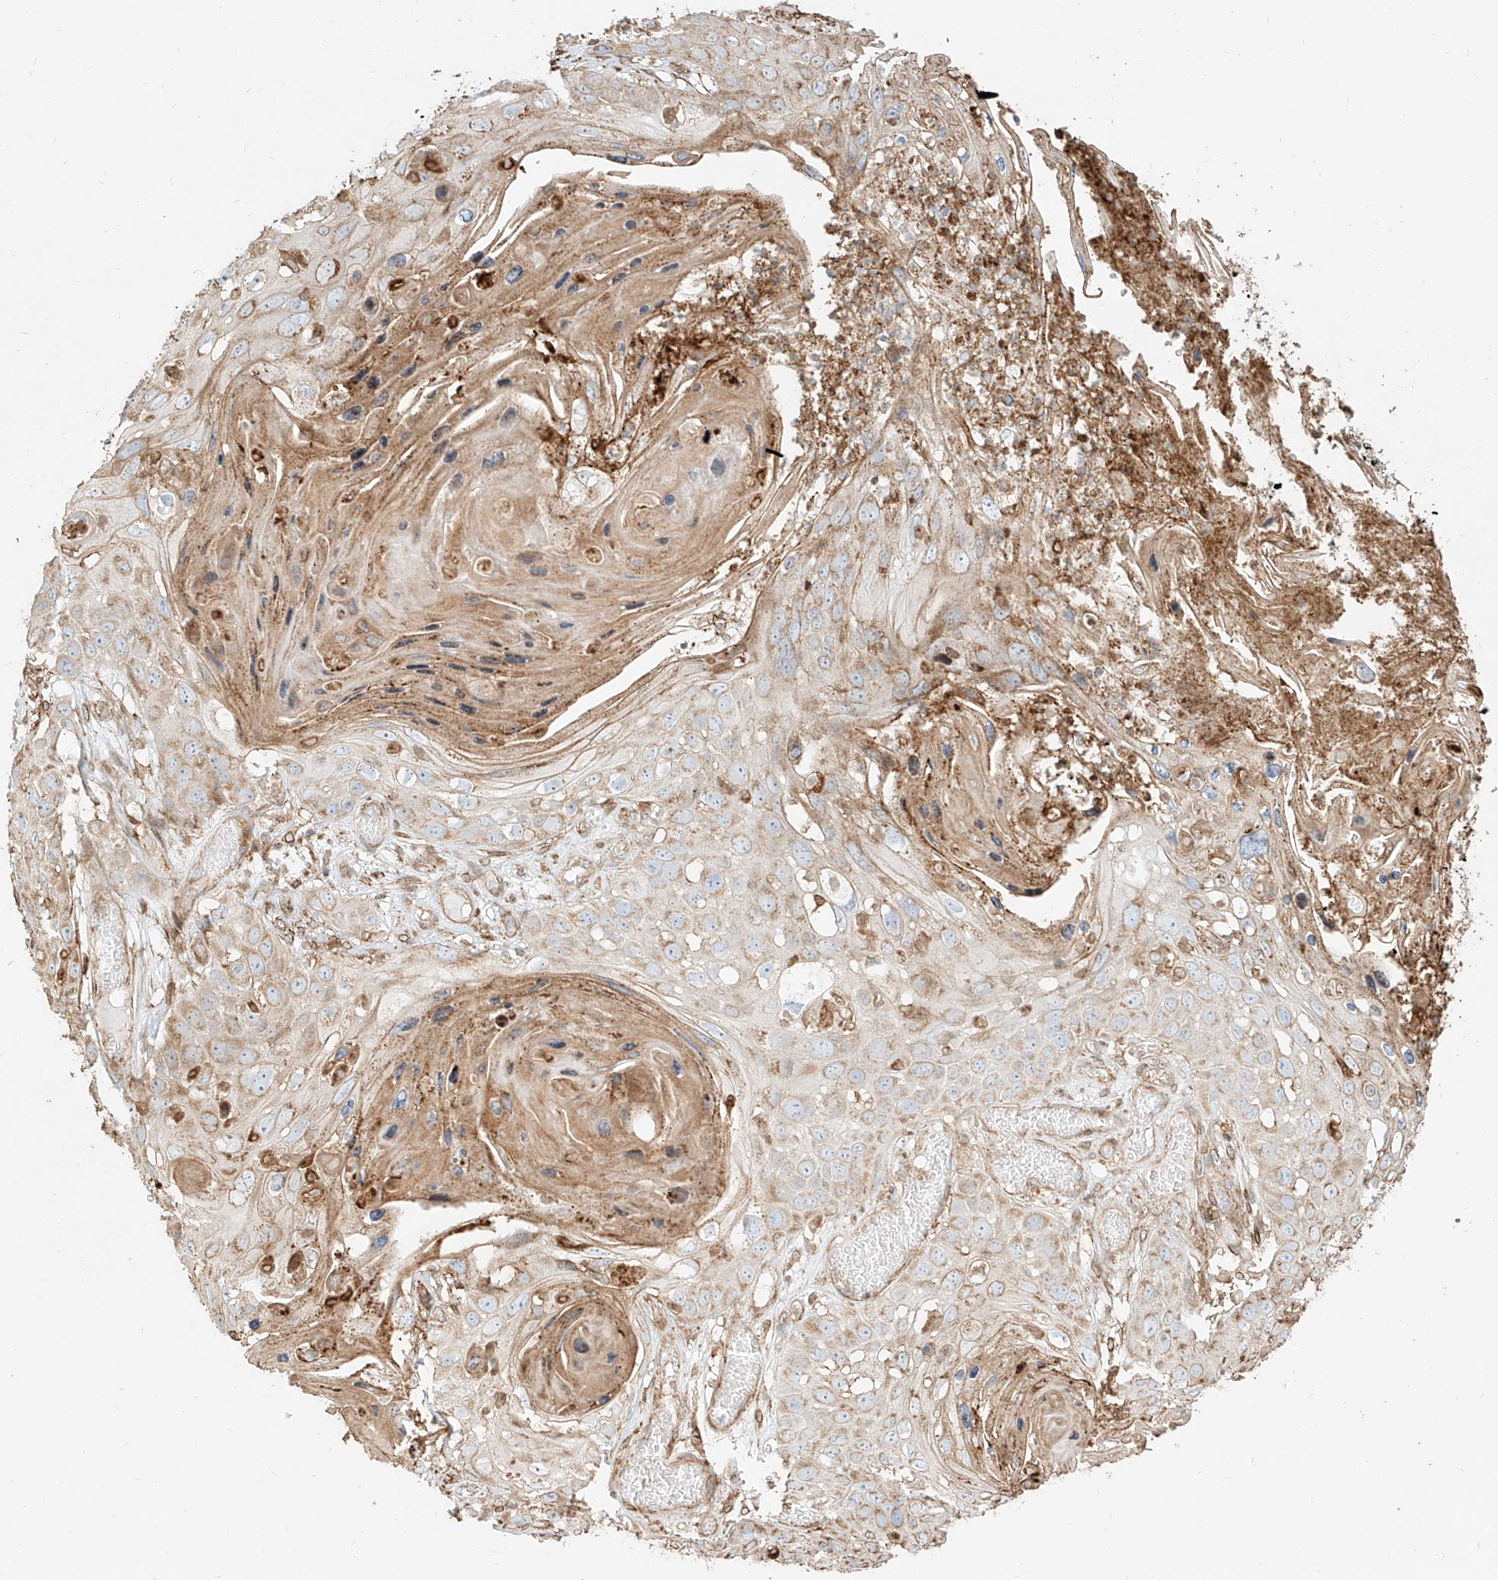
{"staining": {"intensity": "weak", "quantity": "25%-75%", "location": "cytoplasmic/membranous"}, "tissue": "skin cancer", "cell_type": "Tumor cells", "image_type": "cancer", "snomed": [{"axis": "morphology", "description": "Squamous cell carcinoma, NOS"}, {"axis": "topography", "description": "Skin"}], "caption": "Approximately 25%-75% of tumor cells in skin squamous cell carcinoma show weak cytoplasmic/membranous protein expression as visualized by brown immunohistochemical staining.", "gene": "MTX2", "patient": {"sex": "male", "age": 55}}